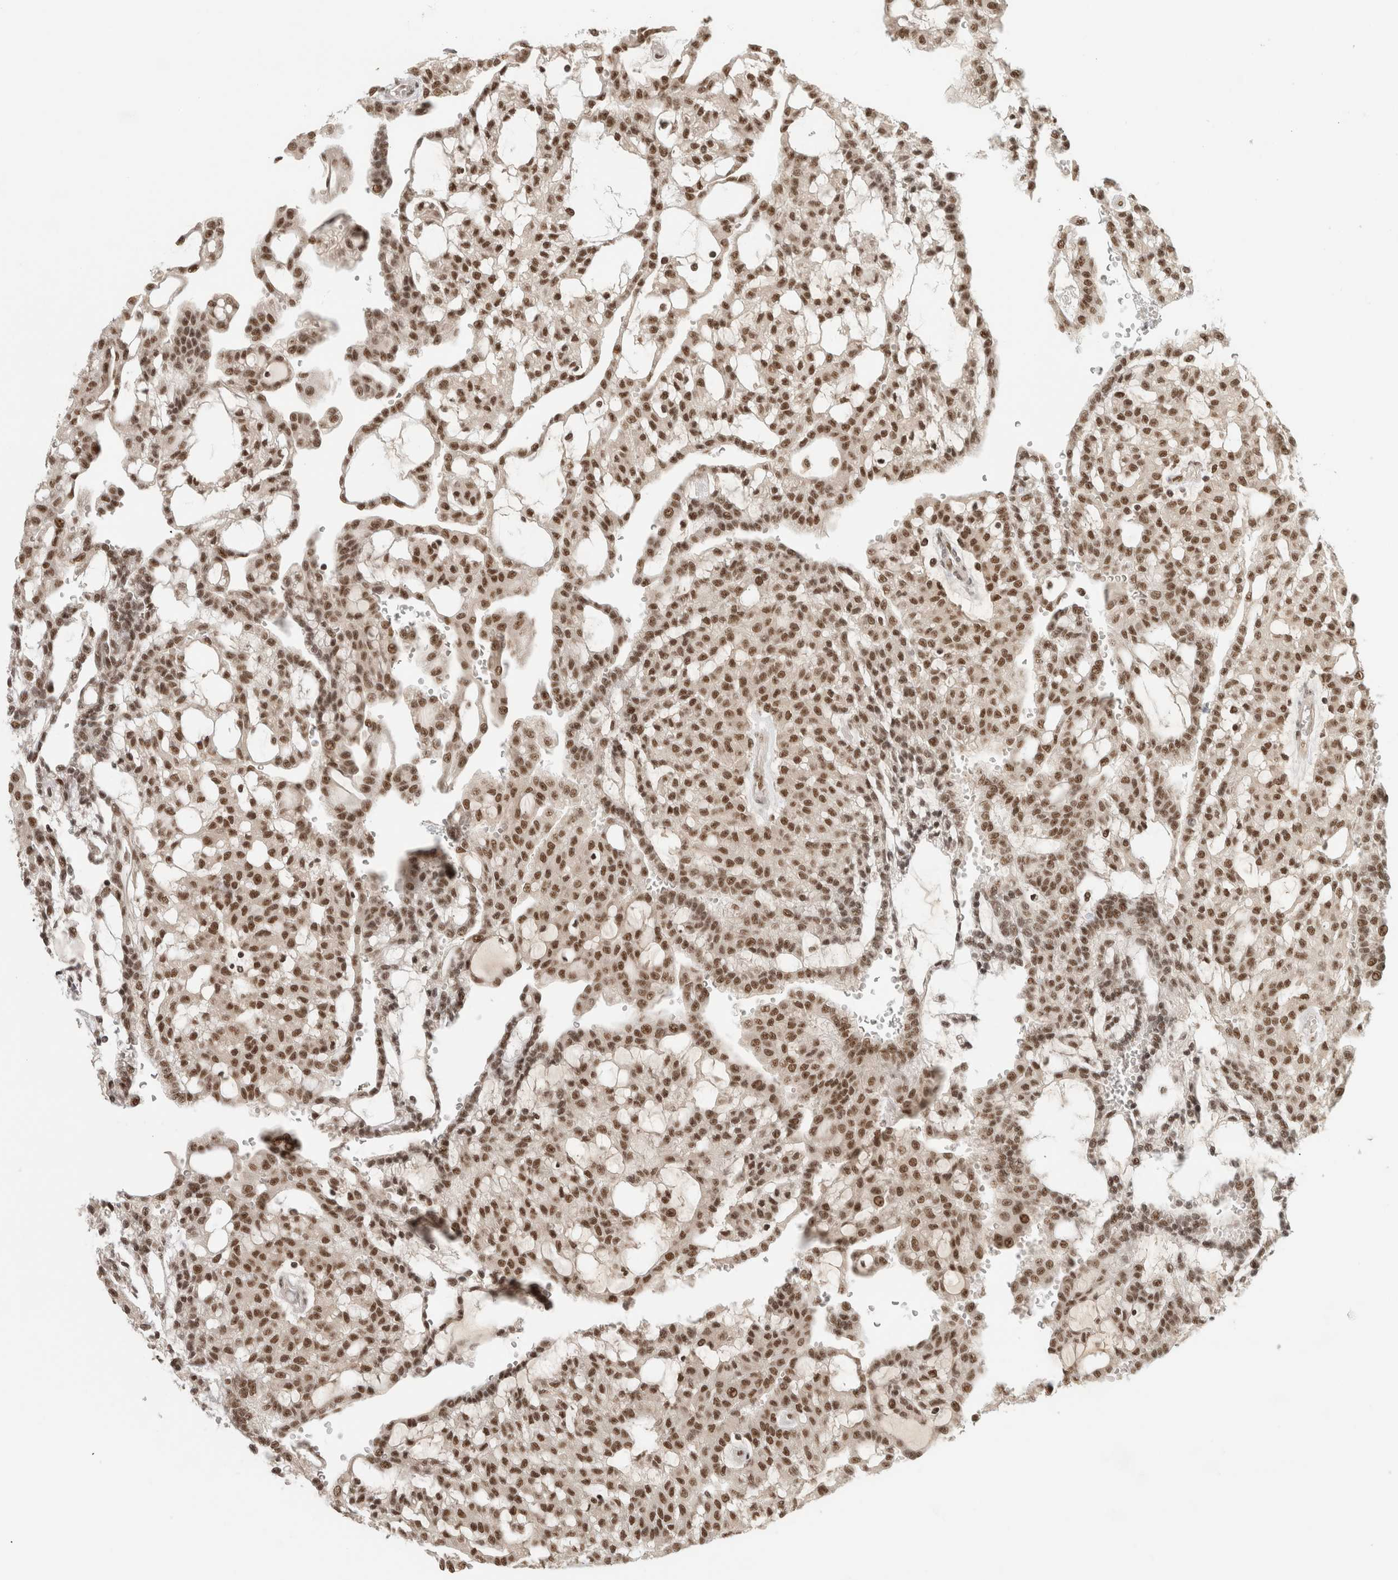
{"staining": {"intensity": "strong", "quantity": ">75%", "location": "nuclear"}, "tissue": "renal cancer", "cell_type": "Tumor cells", "image_type": "cancer", "snomed": [{"axis": "morphology", "description": "Adenocarcinoma, NOS"}, {"axis": "topography", "description": "Kidney"}], "caption": "Tumor cells display strong nuclear expression in about >75% of cells in renal cancer (adenocarcinoma).", "gene": "EBNA1BP2", "patient": {"sex": "male", "age": 63}}